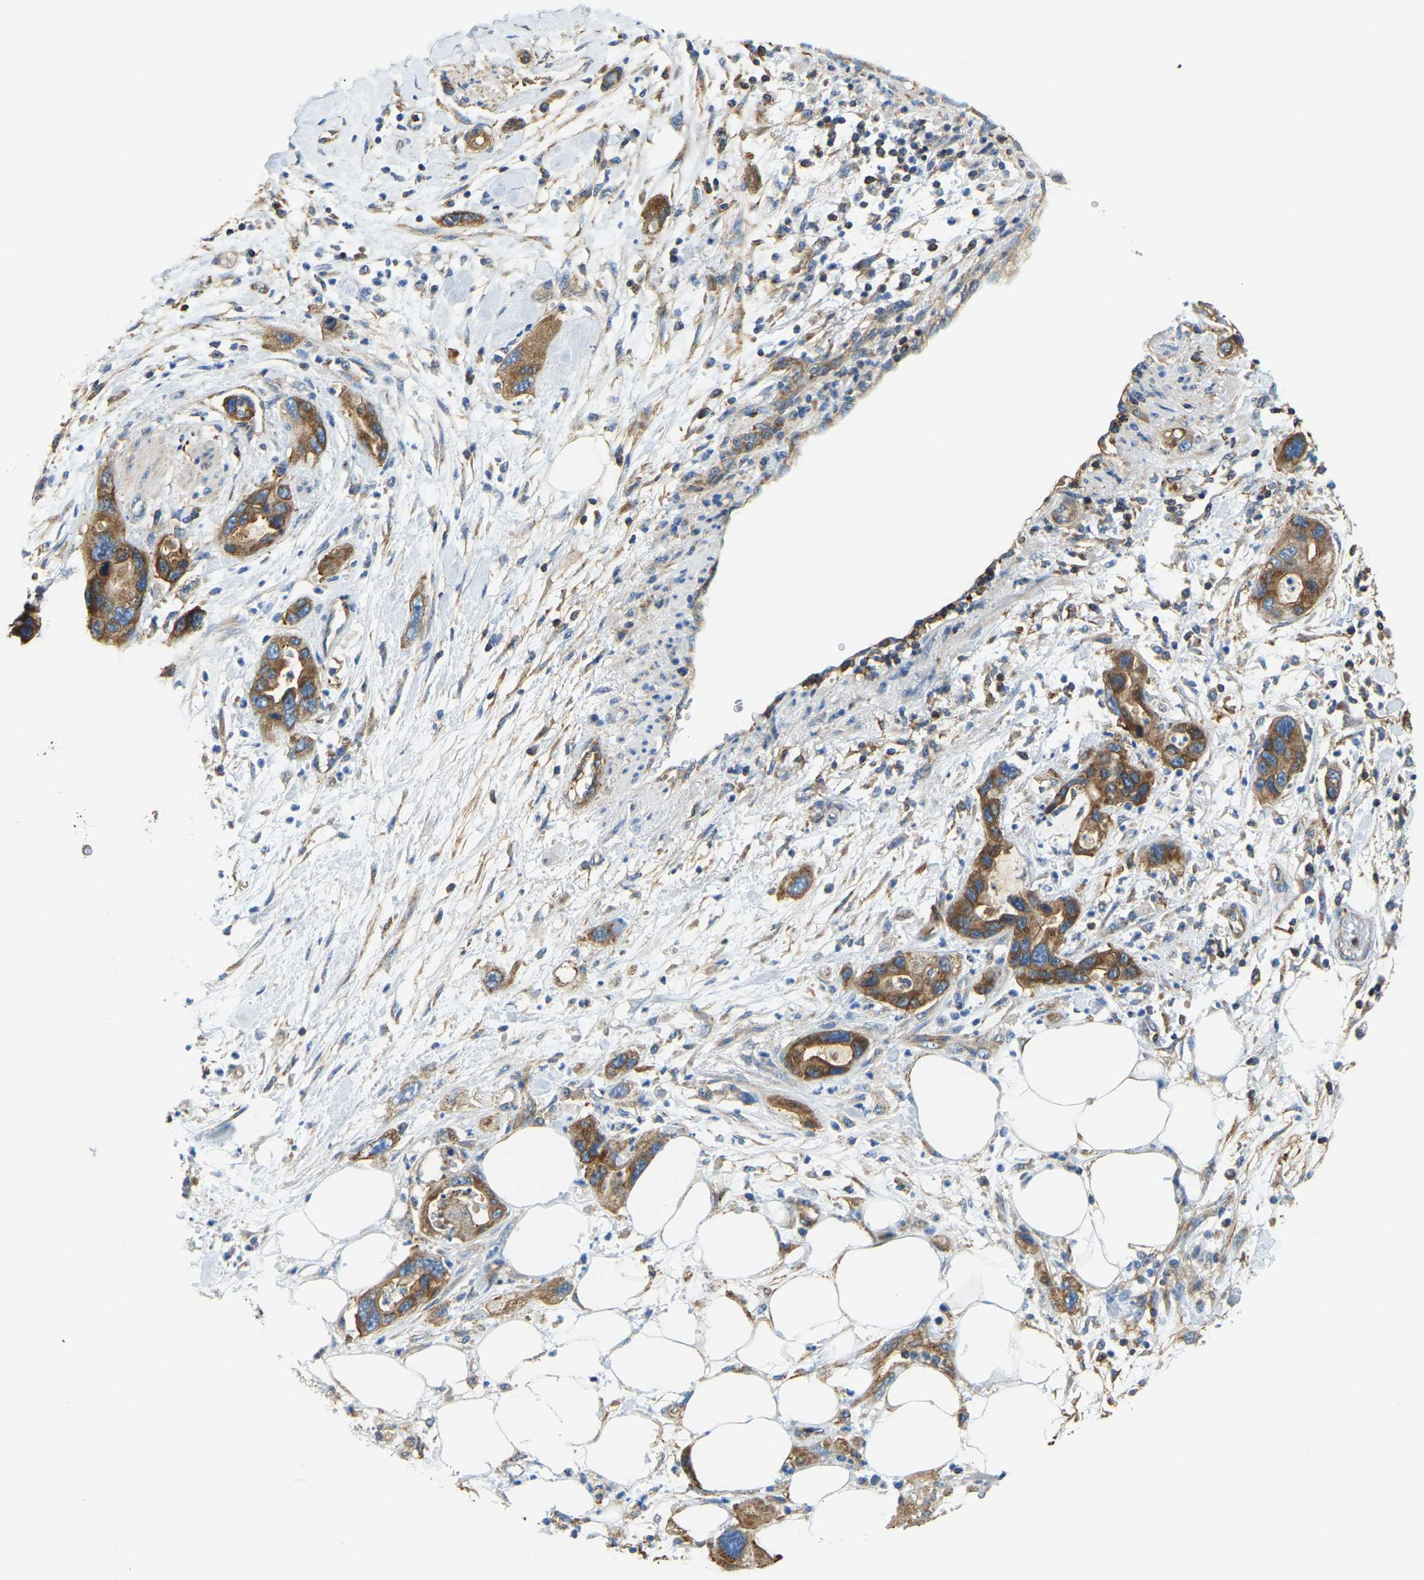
{"staining": {"intensity": "moderate", "quantity": ">75%", "location": "cytoplasmic/membranous"}, "tissue": "pancreatic cancer", "cell_type": "Tumor cells", "image_type": "cancer", "snomed": [{"axis": "morphology", "description": "Normal tissue, NOS"}, {"axis": "morphology", "description": "Adenocarcinoma, NOS"}, {"axis": "topography", "description": "Pancreas"}], "caption": "This micrograph exhibits immunohistochemistry (IHC) staining of human adenocarcinoma (pancreatic), with medium moderate cytoplasmic/membranous positivity in approximately >75% of tumor cells.", "gene": "AHNAK", "patient": {"sex": "female", "age": 71}}